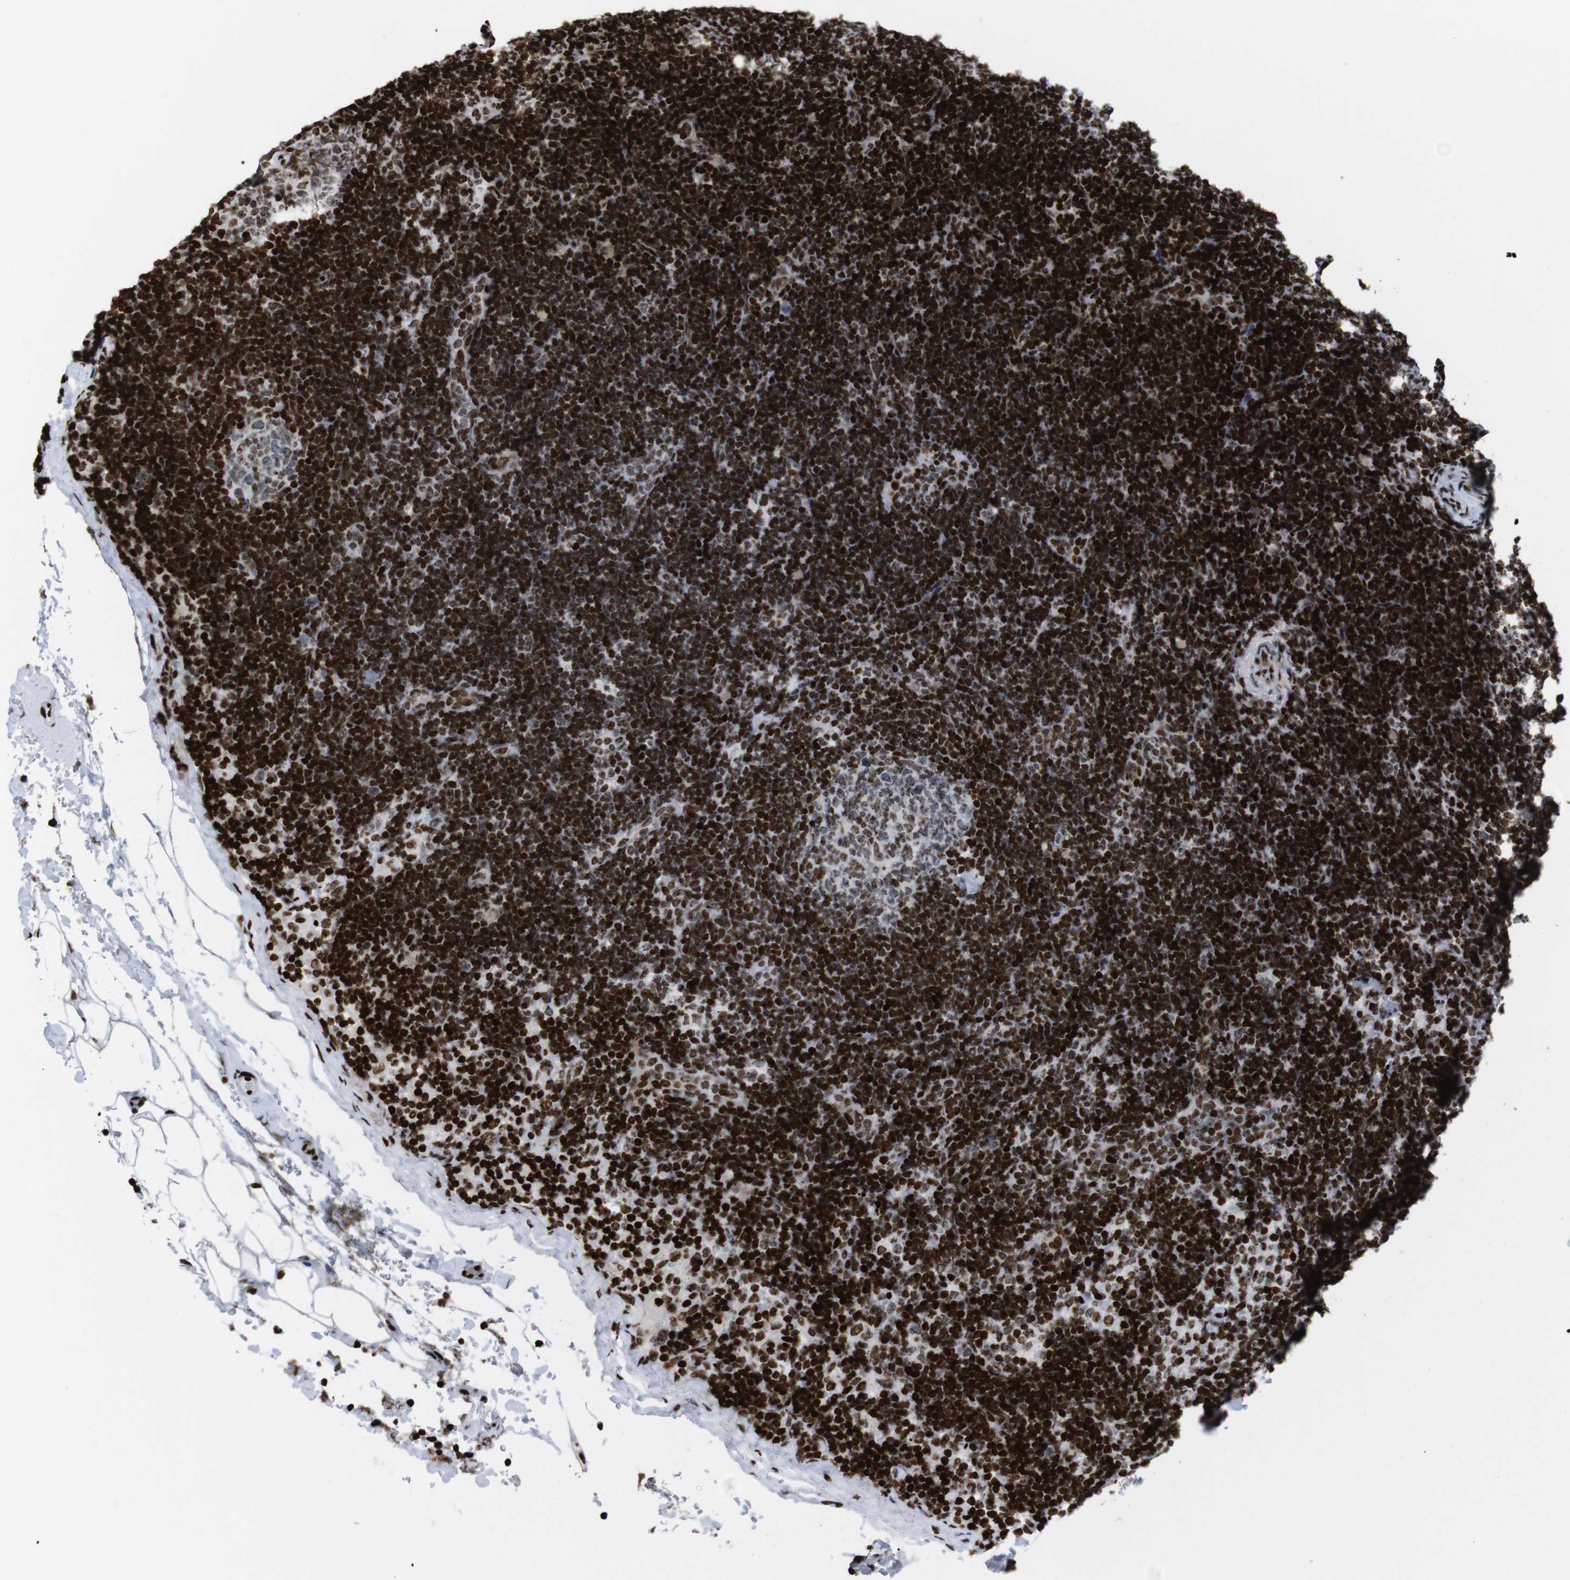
{"staining": {"intensity": "strong", "quantity": ">75%", "location": "nuclear"}, "tissue": "lymph node", "cell_type": "Germinal center cells", "image_type": "normal", "snomed": [{"axis": "morphology", "description": "Normal tissue, NOS"}, {"axis": "topography", "description": "Lymph node"}], "caption": "The photomicrograph exhibits a brown stain indicating the presence of a protein in the nuclear of germinal center cells in lymph node. (Brightfield microscopy of DAB IHC at high magnification).", "gene": "H1", "patient": {"sex": "female", "age": 14}}